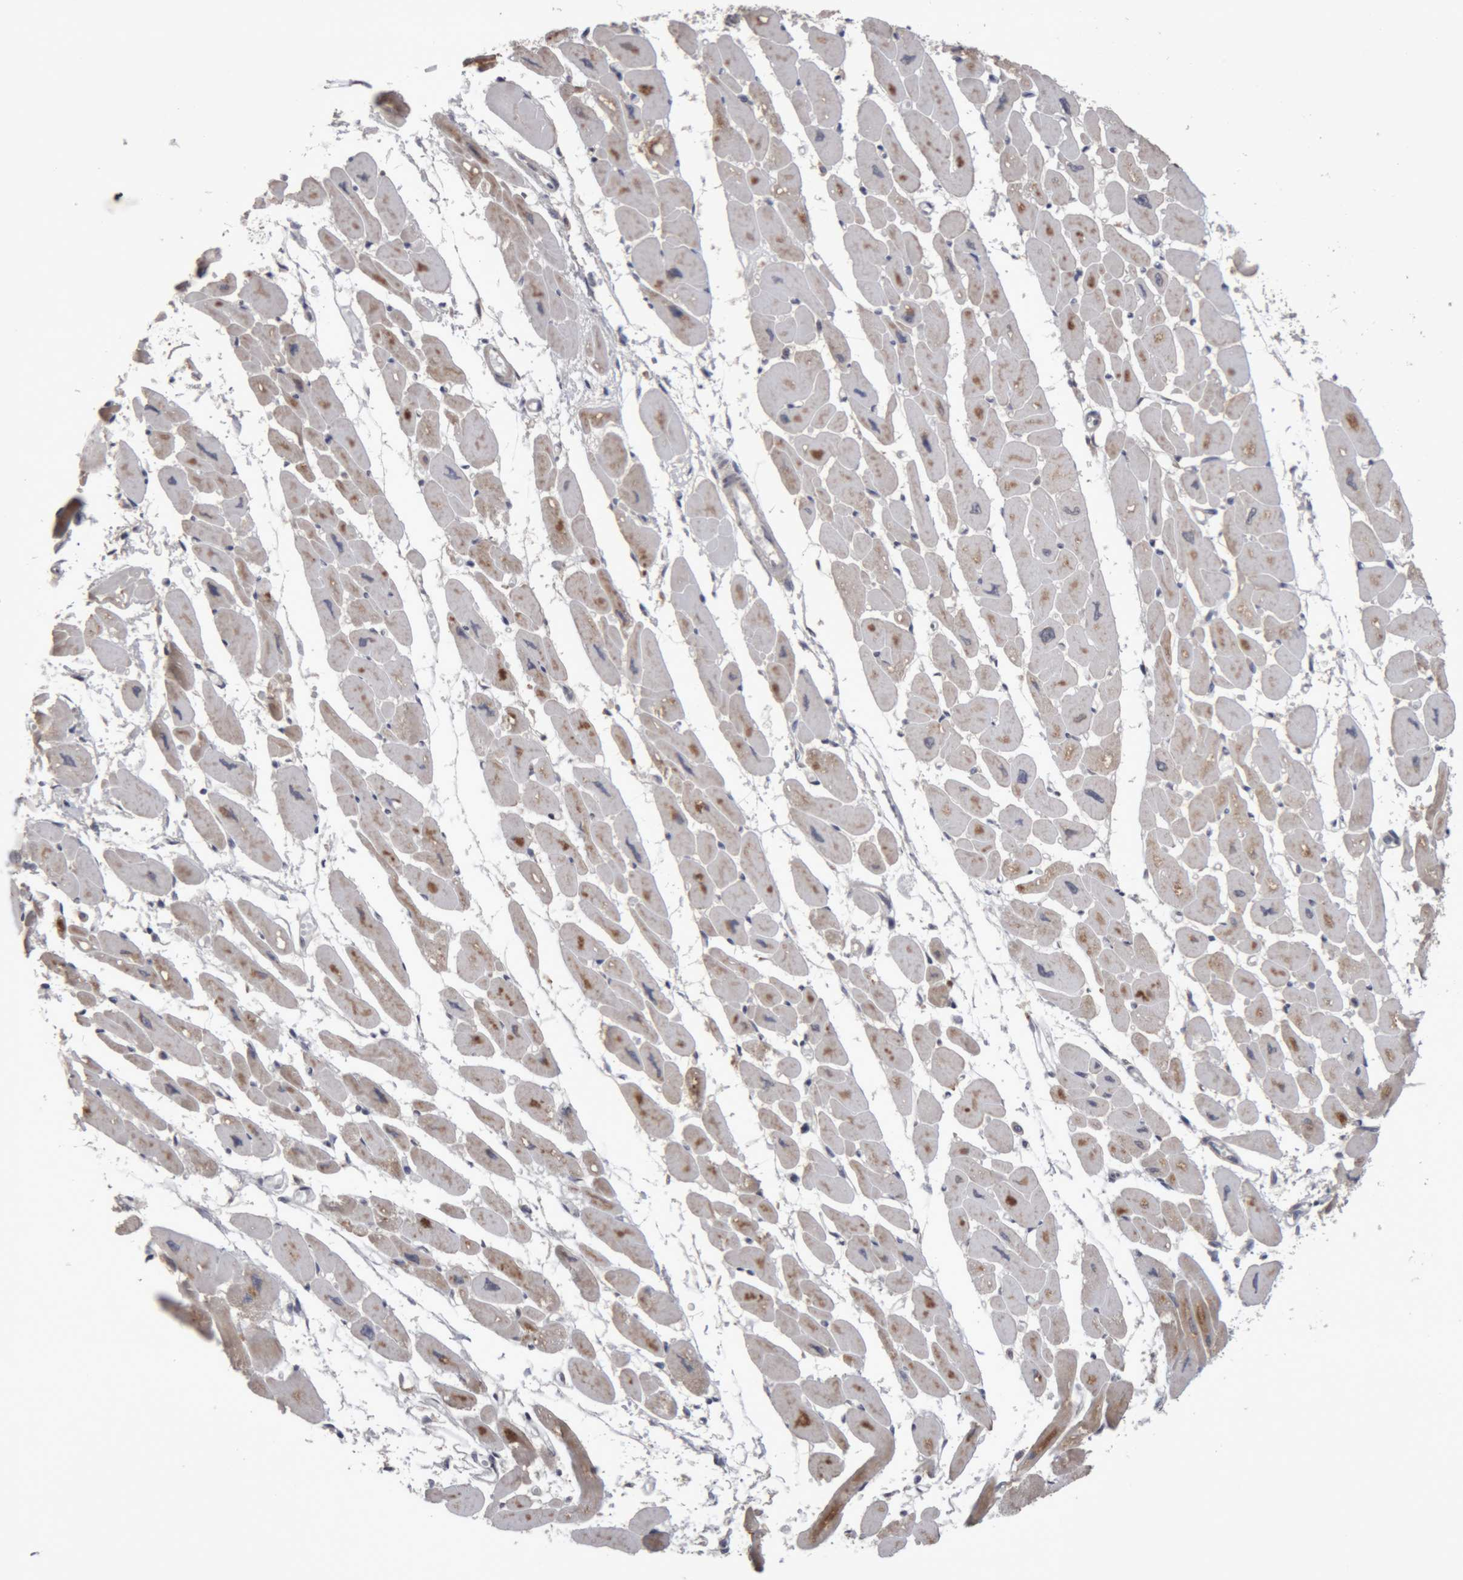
{"staining": {"intensity": "moderate", "quantity": ">75%", "location": "cytoplasmic/membranous"}, "tissue": "heart muscle", "cell_type": "Cardiomyocytes", "image_type": "normal", "snomed": [{"axis": "morphology", "description": "Normal tissue, NOS"}, {"axis": "topography", "description": "Heart"}], "caption": "Human heart muscle stained with a brown dye reveals moderate cytoplasmic/membranous positive staining in approximately >75% of cardiomyocytes.", "gene": "NFATC2", "patient": {"sex": "female", "age": 54}}